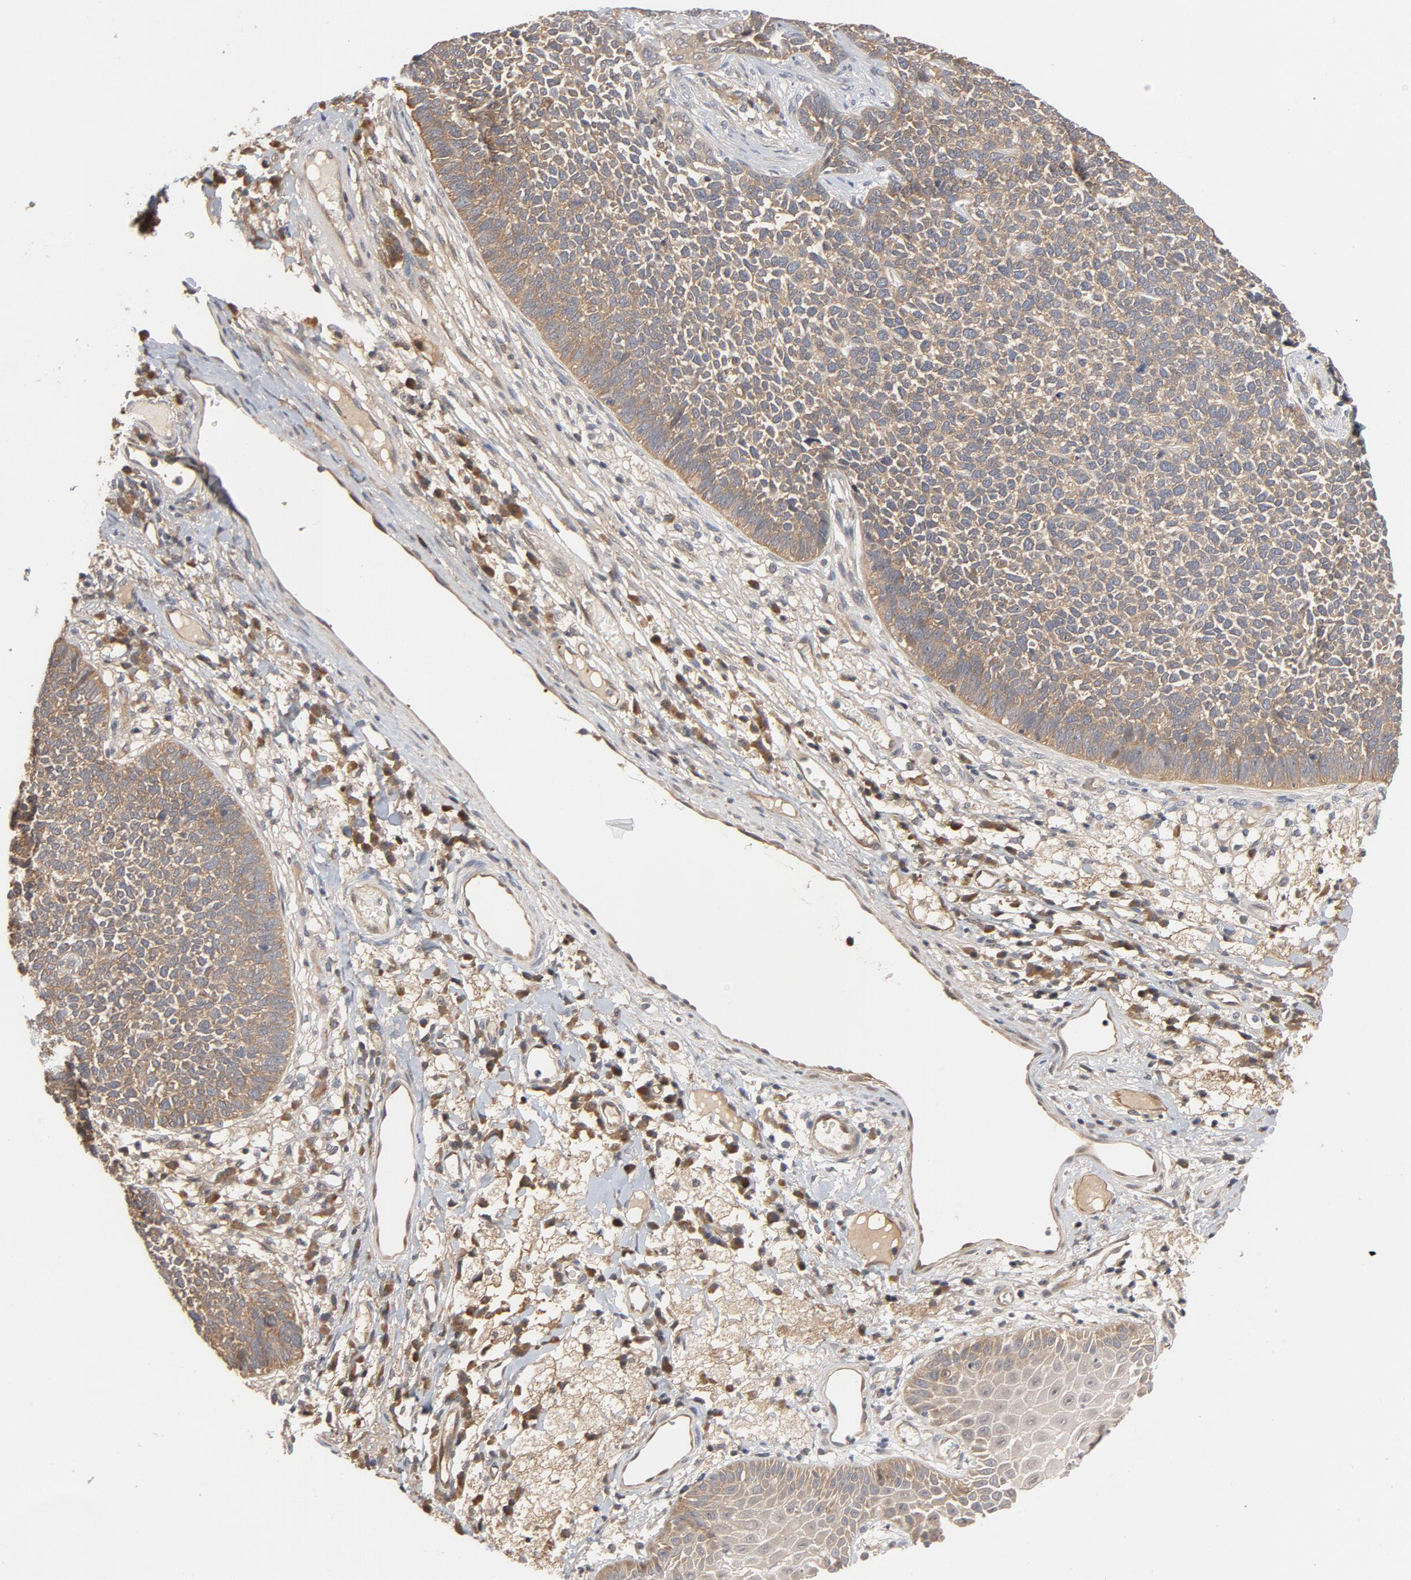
{"staining": {"intensity": "weak", "quantity": ">75%", "location": "cytoplasmic/membranous"}, "tissue": "skin cancer", "cell_type": "Tumor cells", "image_type": "cancer", "snomed": [{"axis": "morphology", "description": "Basal cell carcinoma"}, {"axis": "topography", "description": "Skin"}], "caption": "Brown immunohistochemical staining in human skin cancer exhibits weak cytoplasmic/membranous expression in approximately >75% of tumor cells. The staining was performed using DAB, with brown indicating positive protein expression. Nuclei are stained blue with hematoxylin.", "gene": "PITPNM2", "patient": {"sex": "female", "age": 84}}